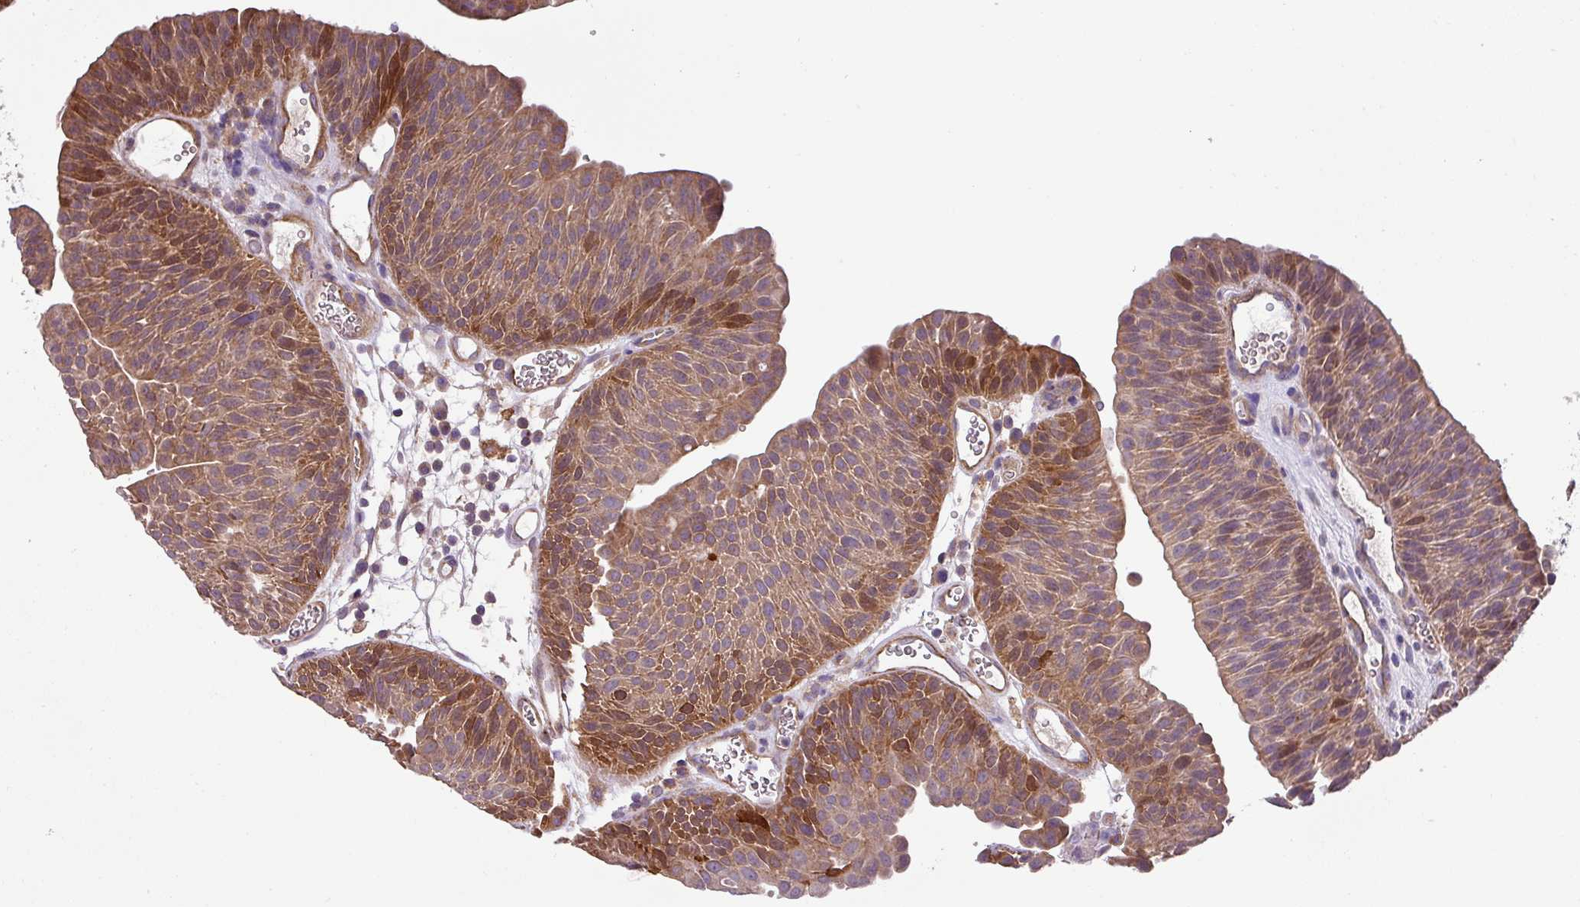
{"staining": {"intensity": "moderate", "quantity": "25%-75%", "location": "cytoplasmic/membranous"}, "tissue": "urothelial cancer", "cell_type": "Tumor cells", "image_type": "cancer", "snomed": [{"axis": "morphology", "description": "Urothelial carcinoma, NOS"}, {"axis": "topography", "description": "Urinary bladder"}], "caption": "Immunohistochemistry (IHC) micrograph of neoplastic tissue: human transitional cell carcinoma stained using immunohistochemistry reveals medium levels of moderate protein expression localized specifically in the cytoplasmic/membranous of tumor cells, appearing as a cytoplasmic/membranous brown color.", "gene": "SLC23A2", "patient": {"sex": "male", "age": 67}}